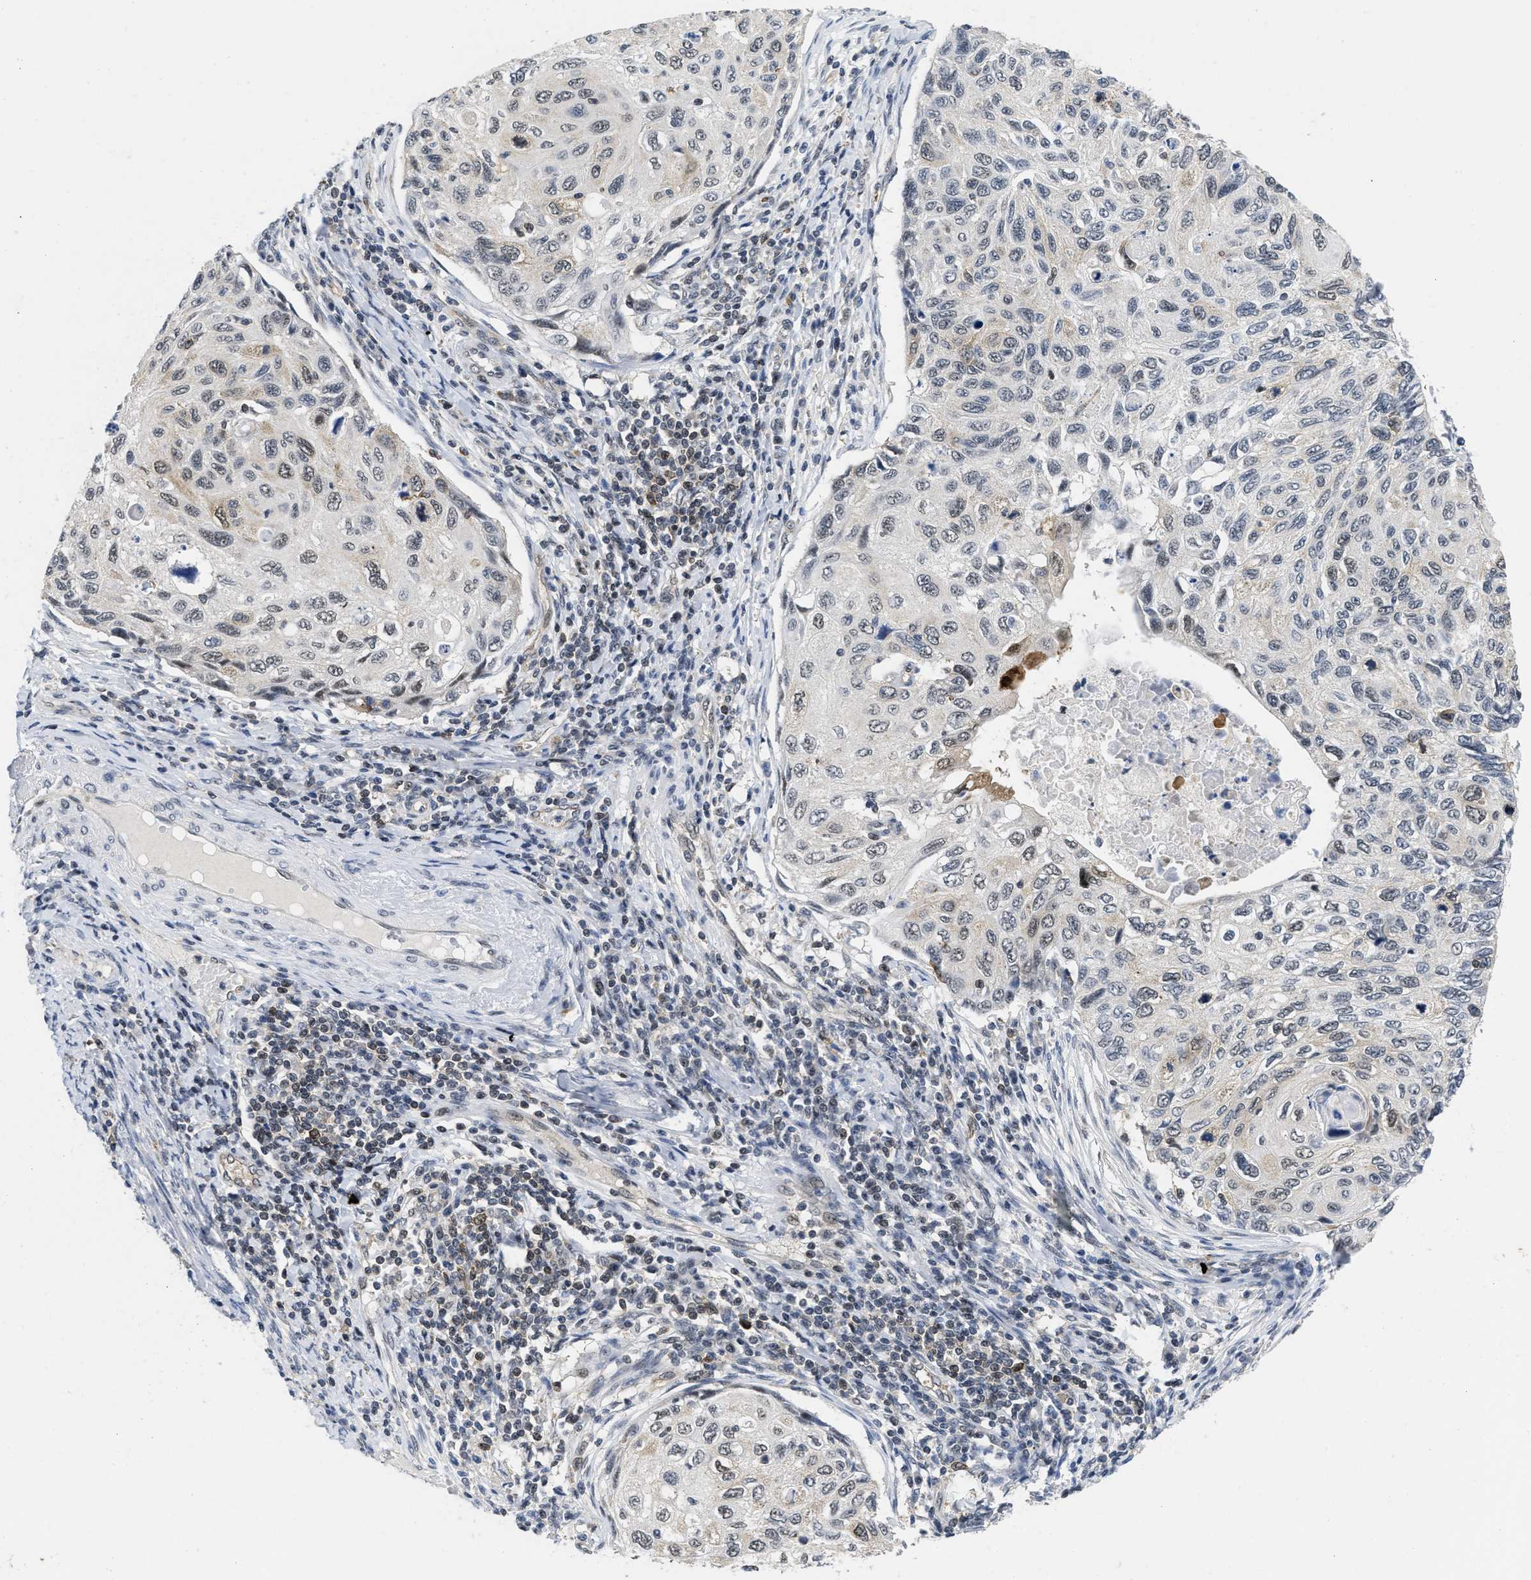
{"staining": {"intensity": "weak", "quantity": "25%-75%", "location": "nuclear"}, "tissue": "cervical cancer", "cell_type": "Tumor cells", "image_type": "cancer", "snomed": [{"axis": "morphology", "description": "Squamous cell carcinoma, NOS"}, {"axis": "topography", "description": "Cervix"}], "caption": "Protein staining reveals weak nuclear expression in about 25%-75% of tumor cells in cervical cancer (squamous cell carcinoma).", "gene": "HIF1A", "patient": {"sex": "female", "age": 70}}